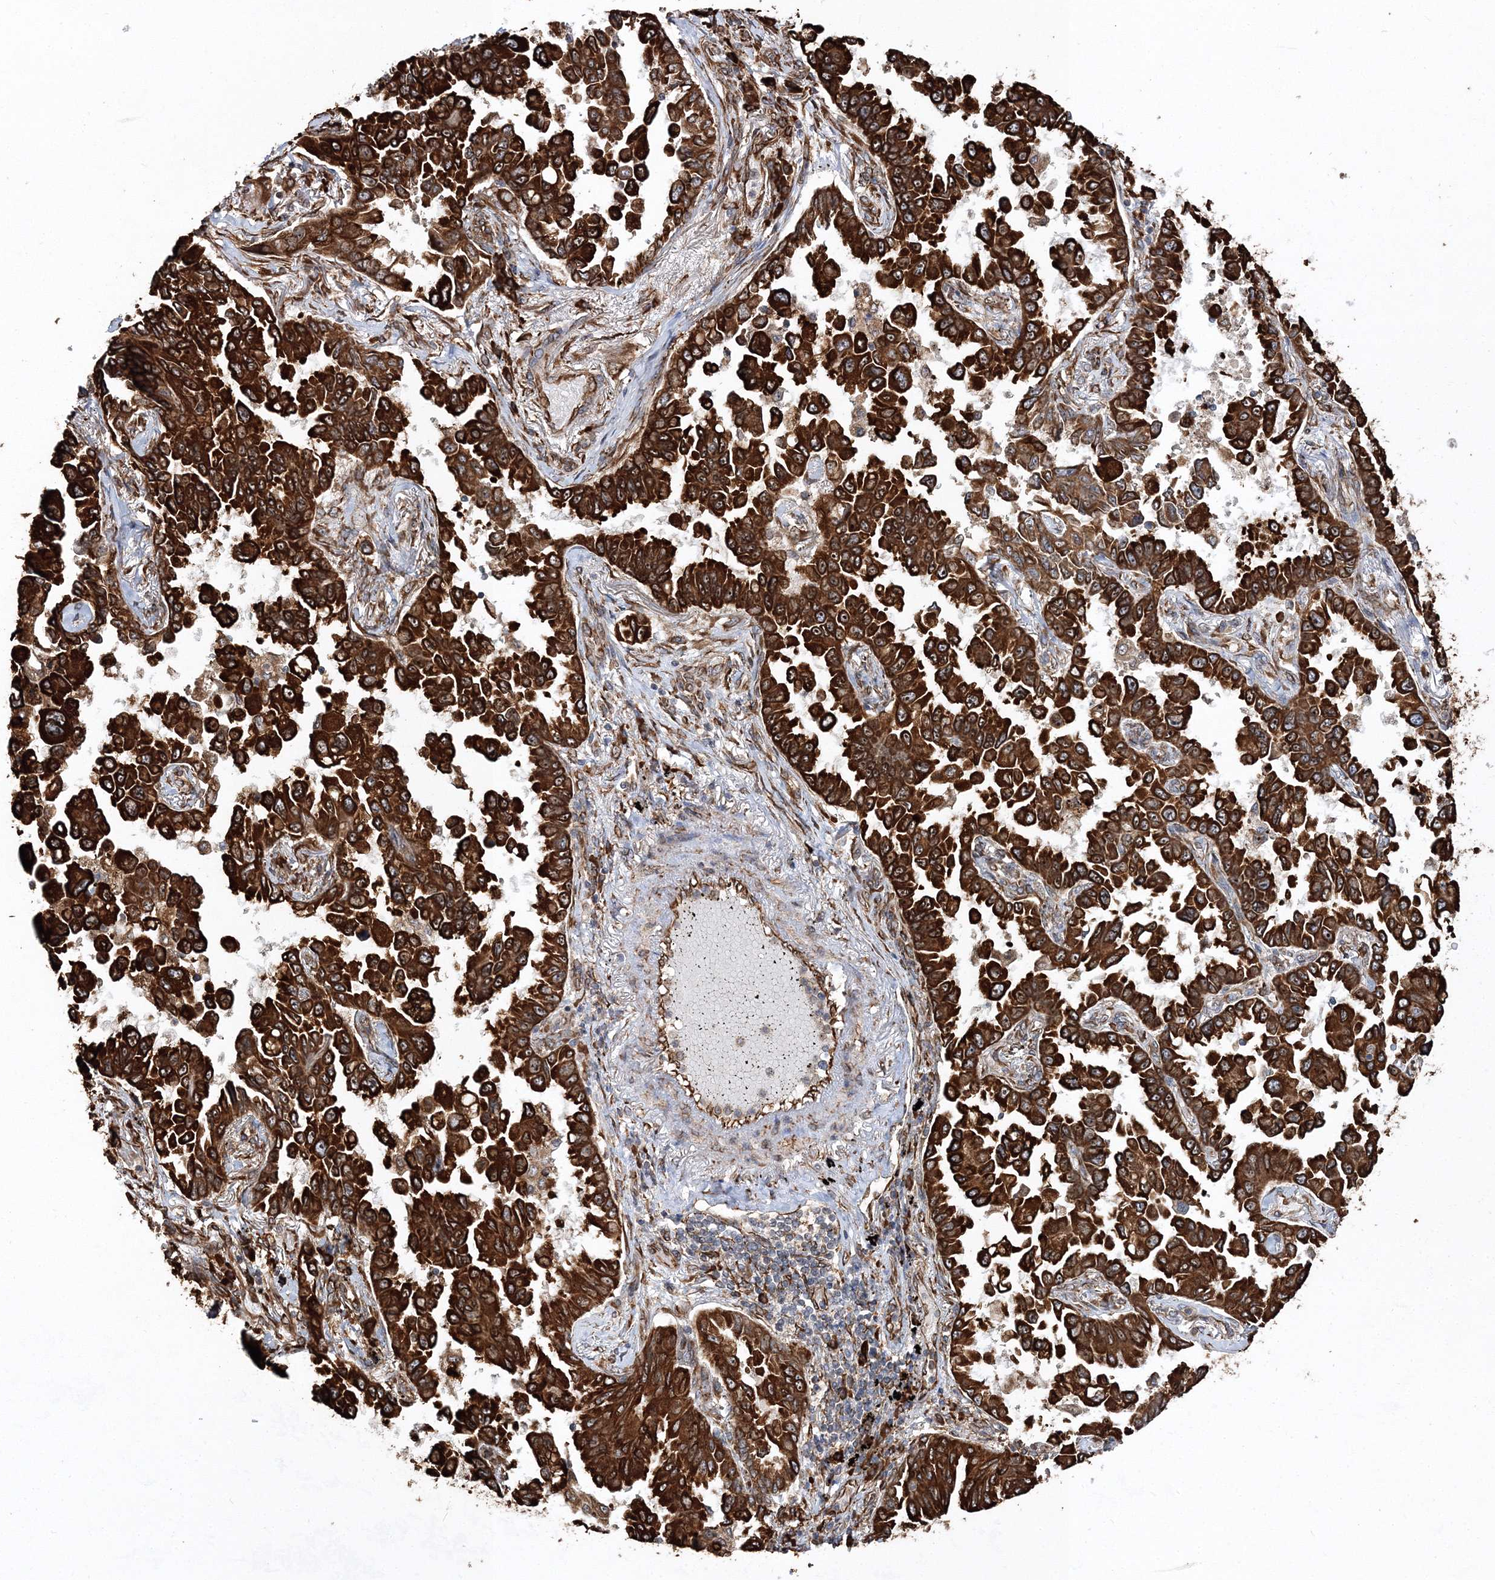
{"staining": {"intensity": "strong", "quantity": ">75%", "location": "cytoplasmic/membranous"}, "tissue": "lung cancer", "cell_type": "Tumor cells", "image_type": "cancer", "snomed": [{"axis": "morphology", "description": "Adenocarcinoma, NOS"}, {"axis": "topography", "description": "Lung"}], "caption": "Human lung adenocarcinoma stained with a protein marker shows strong staining in tumor cells.", "gene": "SCRN3", "patient": {"sex": "female", "age": 67}}